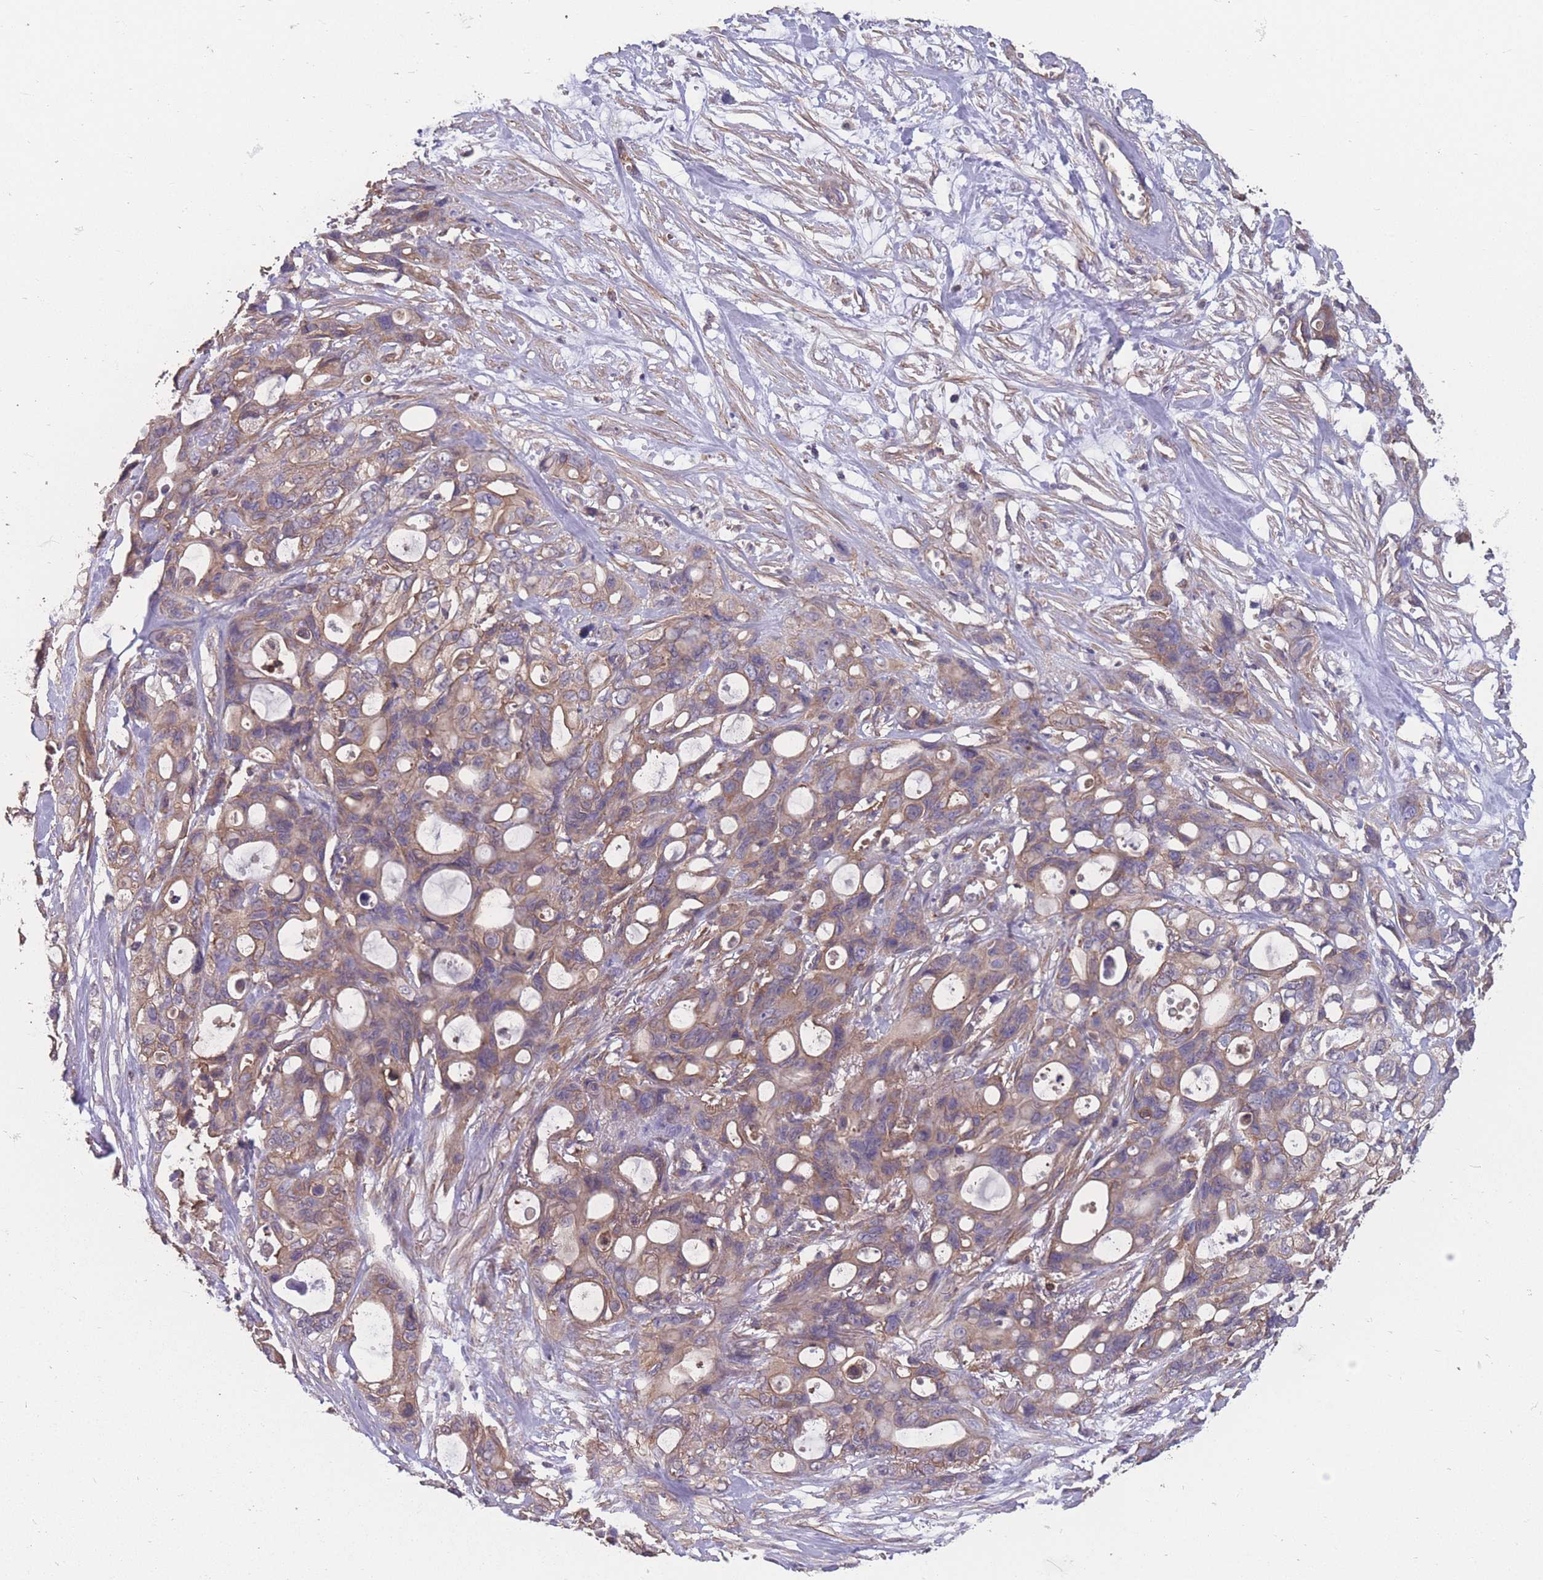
{"staining": {"intensity": "weak", "quantity": "<25%", "location": "cytoplasmic/membranous"}, "tissue": "ovarian cancer", "cell_type": "Tumor cells", "image_type": "cancer", "snomed": [{"axis": "morphology", "description": "Cystadenocarcinoma, mucinous, NOS"}, {"axis": "topography", "description": "Ovary"}], "caption": "Histopathology image shows no protein staining in tumor cells of mucinous cystadenocarcinoma (ovarian) tissue. The staining was performed using DAB to visualize the protein expression in brown, while the nuclei were stained in blue with hematoxylin (Magnification: 20x).", "gene": "NUDT21", "patient": {"sex": "female", "age": 70}}